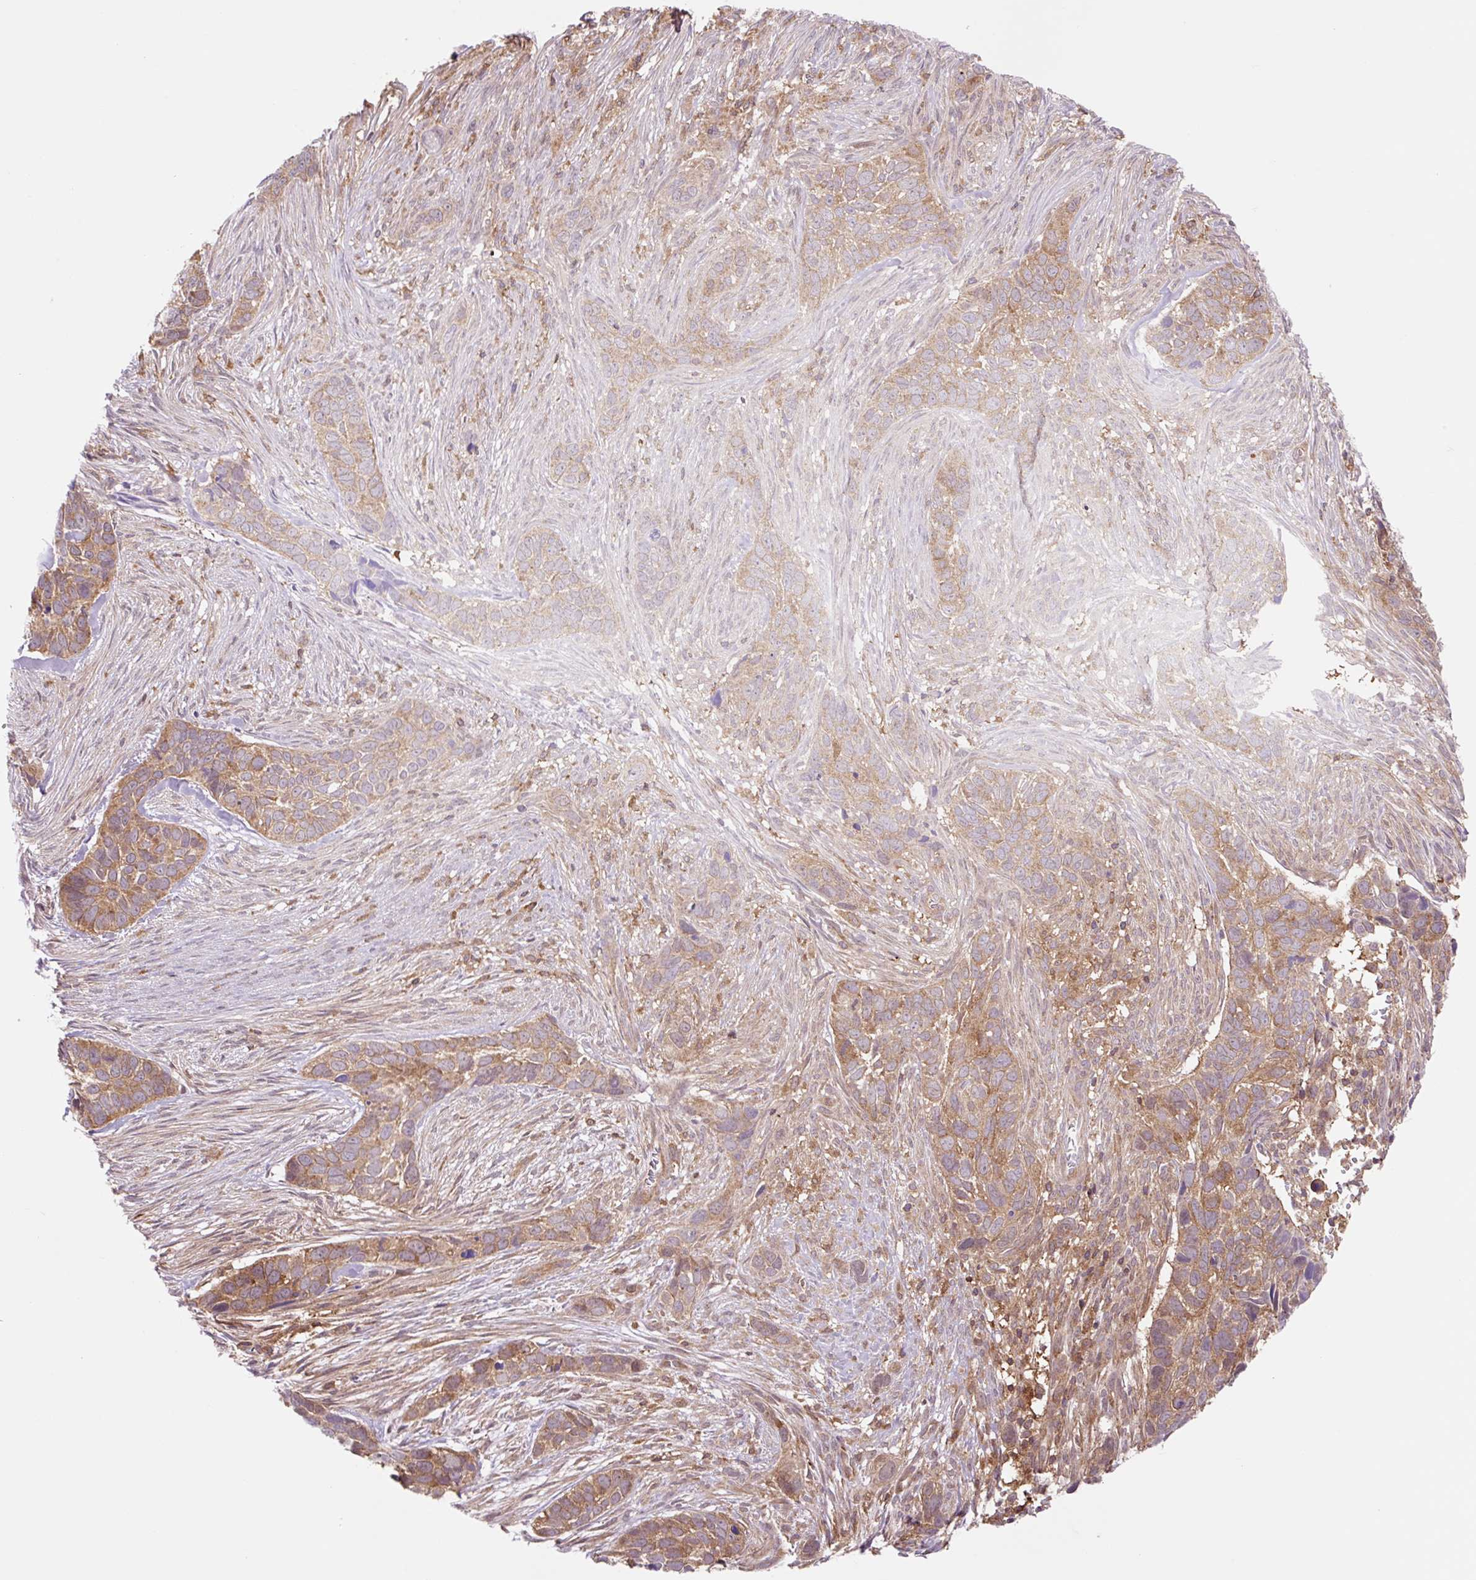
{"staining": {"intensity": "moderate", "quantity": ">75%", "location": "cytoplasmic/membranous"}, "tissue": "skin cancer", "cell_type": "Tumor cells", "image_type": "cancer", "snomed": [{"axis": "morphology", "description": "Basal cell carcinoma"}, {"axis": "topography", "description": "Skin"}], "caption": "DAB immunohistochemical staining of skin basal cell carcinoma shows moderate cytoplasmic/membranous protein positivity in approximately >75% of tumor cells.", "gene": "VPS4A", "patient": {"sex": "female", "age": 82}}